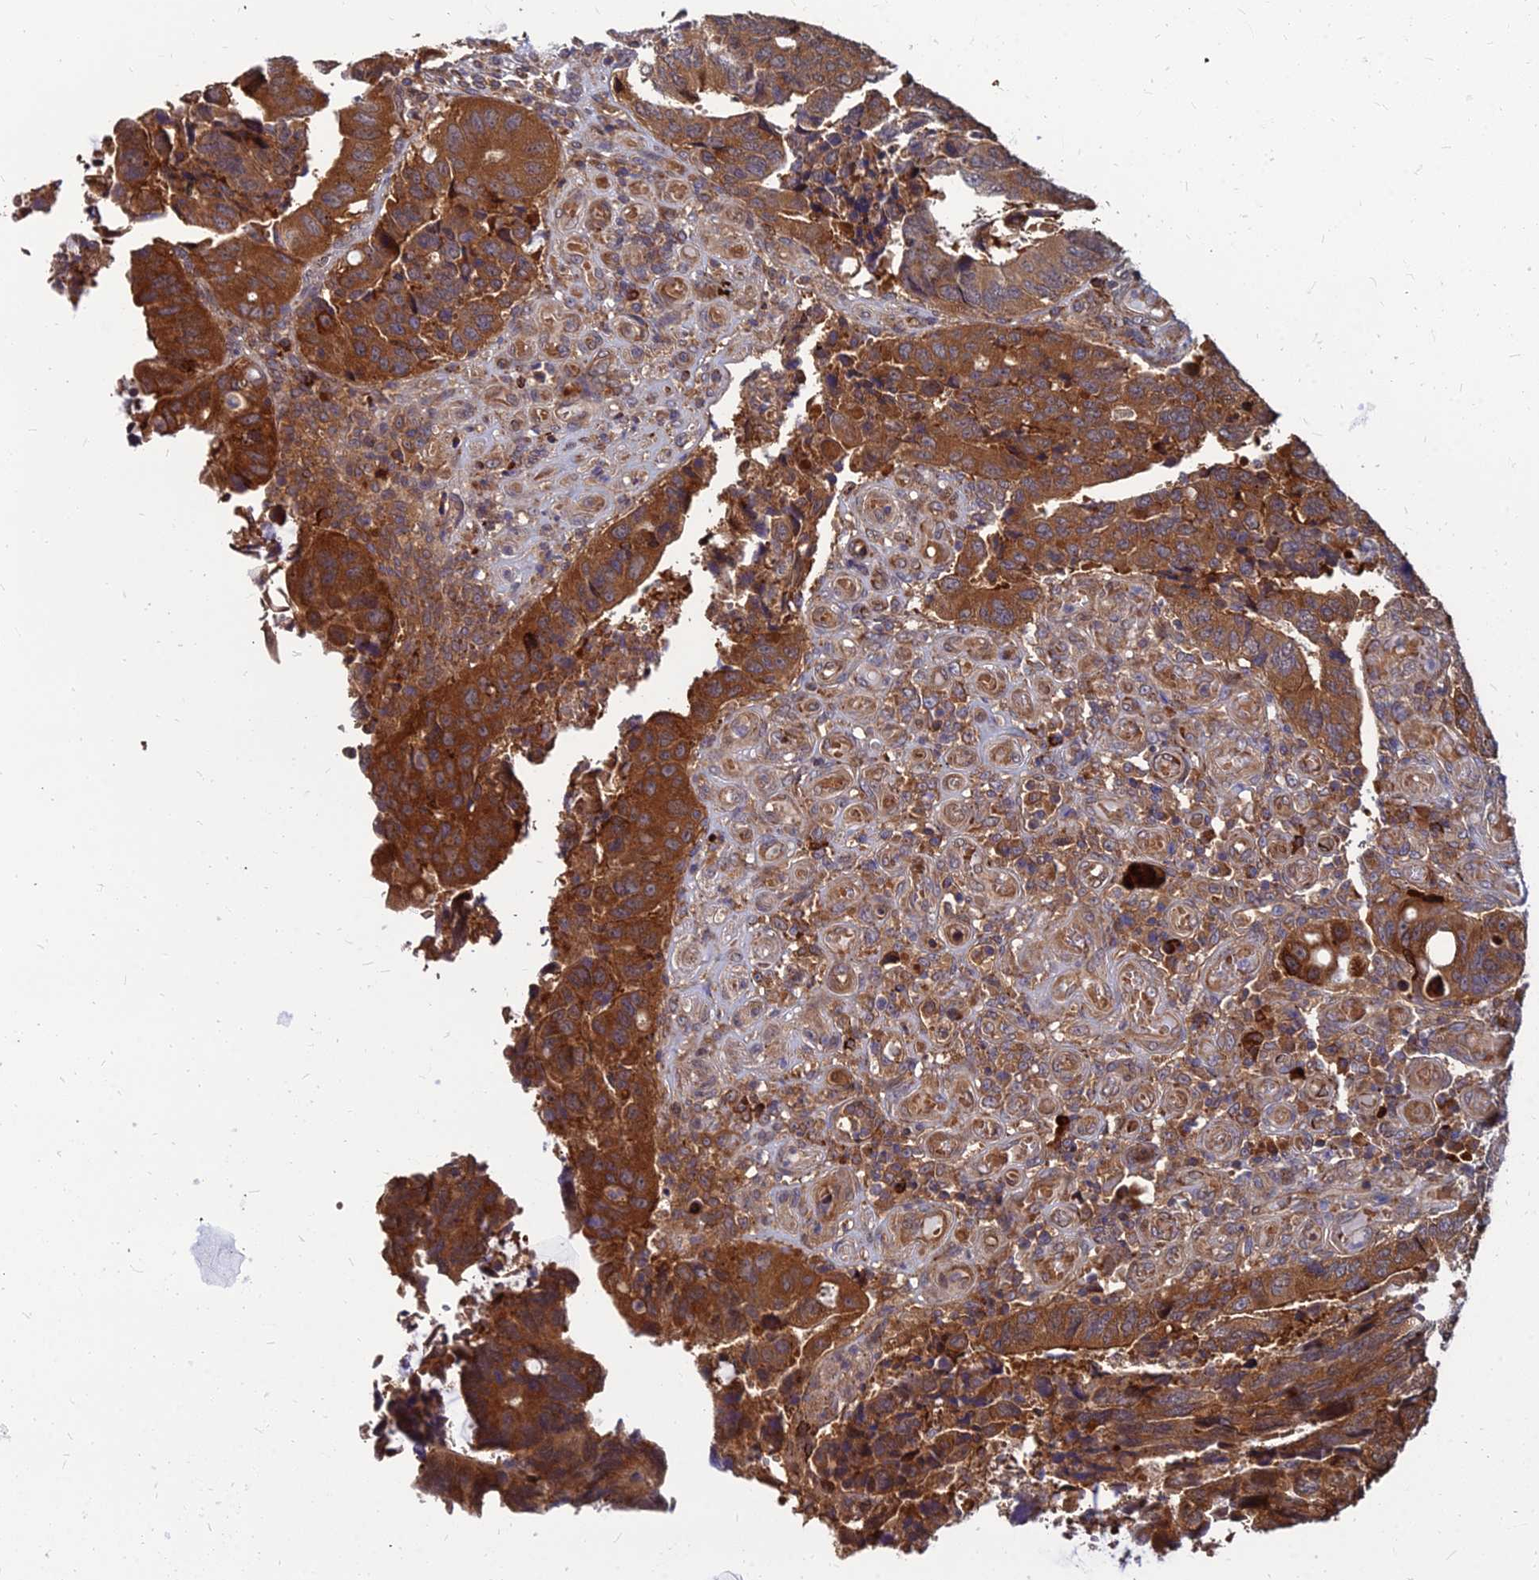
{"staining": {"intensity": "strong", "quantity": ">75%", "location": "cytoplasmic/membranous"}, "tissue": "colorectal cancer", "cell_type": "Tumor cells", "image_type": "cancer", "snomed": [{"axis": "morphology", "description": "Adenocarcinoma, NOS"}, {"axis": "topography", "description": "Colon"}], "caption": "Brown immunohistochemical staining in adenocarcinoma (colorectal) displays strong cytoplasmic/membranous expression in approximately >75% of tumor cells.", "gene": "CCT6B", "patient": {"sex": "male", "age": 87}}